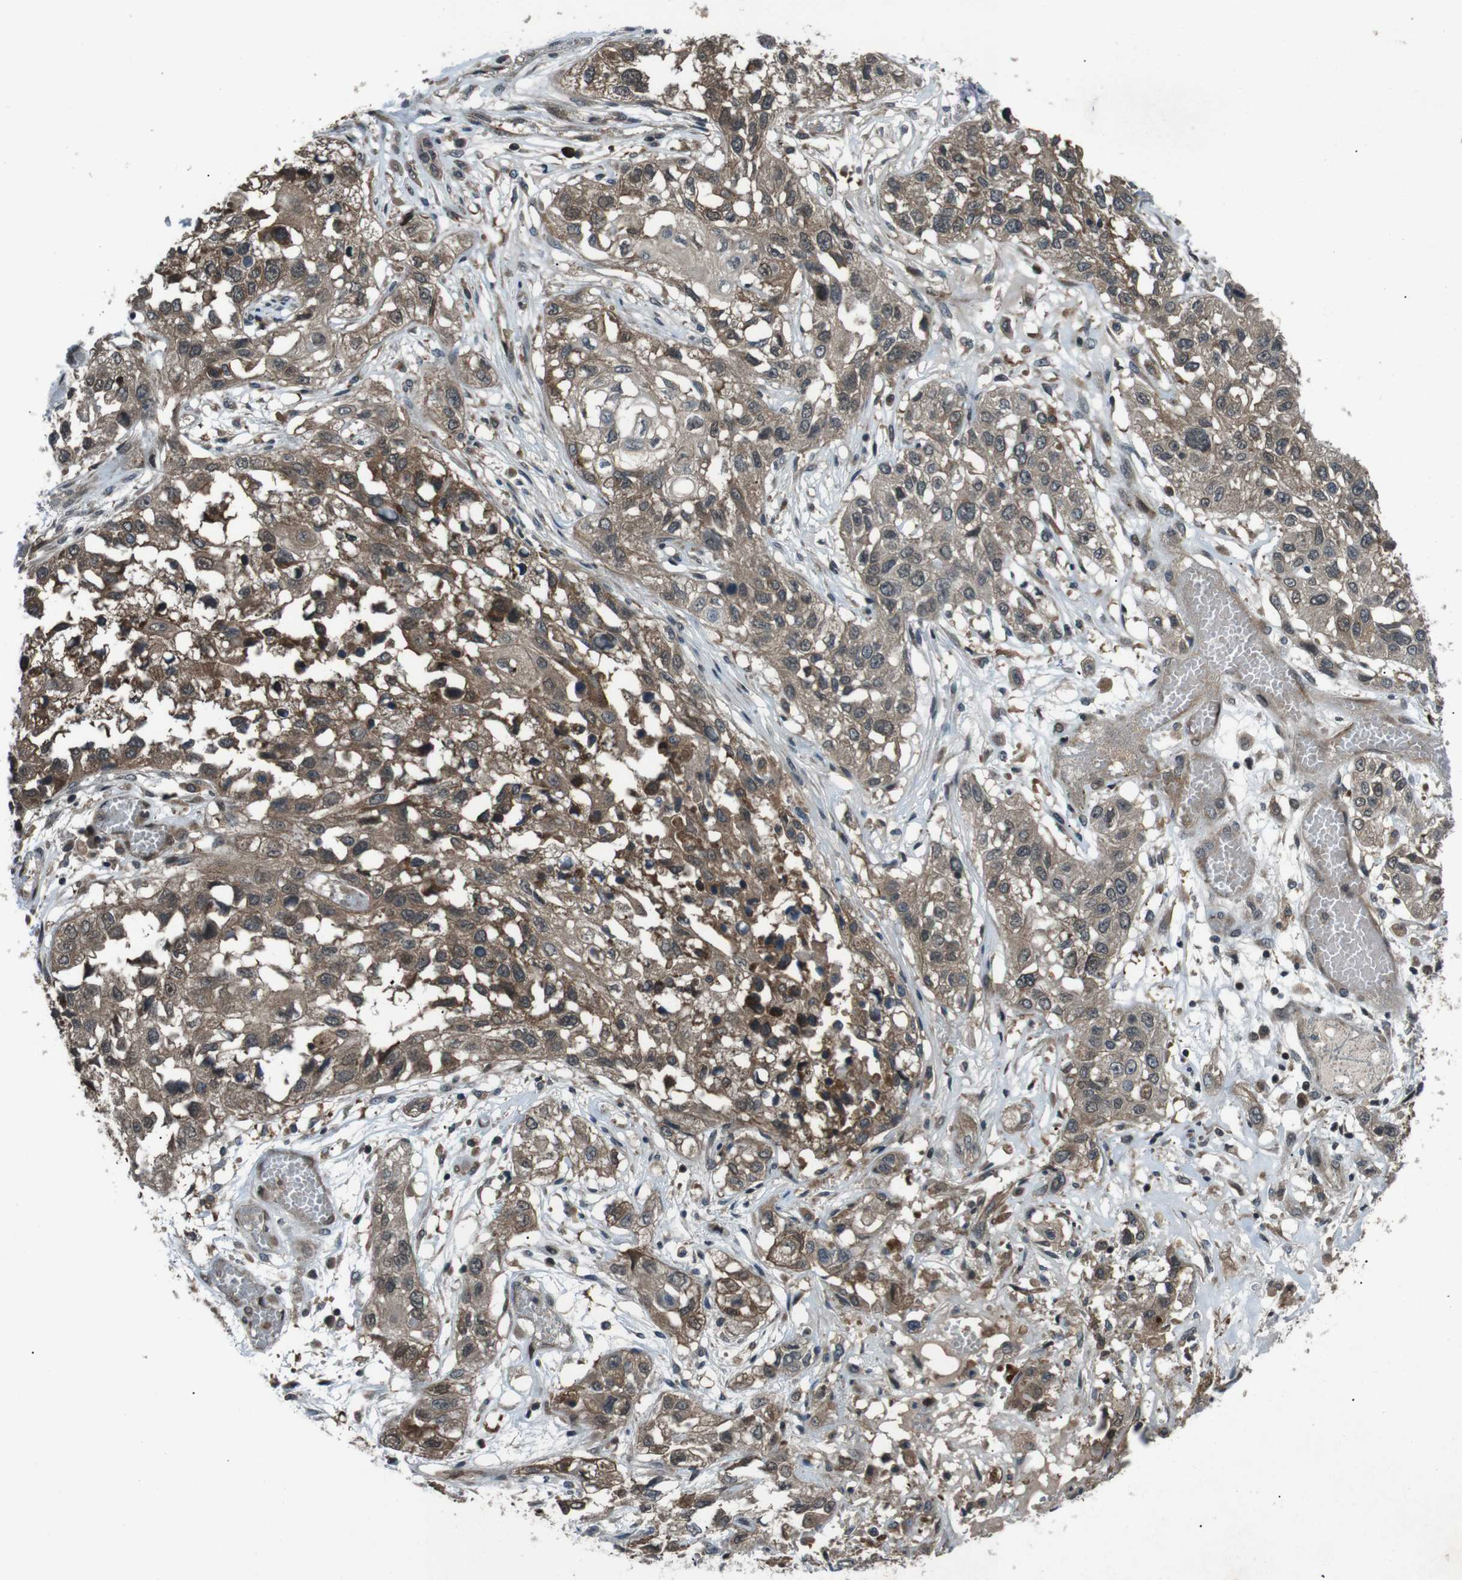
{"staining": {"intensity": "moderate", "quantity": ">75%", "location": "cytoplasmic/membranous"}, "tissue": "lung cancer", "cell_type": "Tumor cells", "image_type": "cancer", "snomed": [{"axis": "morphology", "description": "Squamous cell carcinoma, NOS"}, {"axis": "topography", "description": "Lung"}], "caption": "Protein expression analysis of lung squamous cell carcinoma reveals moderate cytoplasmic/membranous expression in about >75% of tumor cells. Nuclei are stained in blue.", "gene": "SLC27A4", "patient": {"sex": "male", "age": 71}}